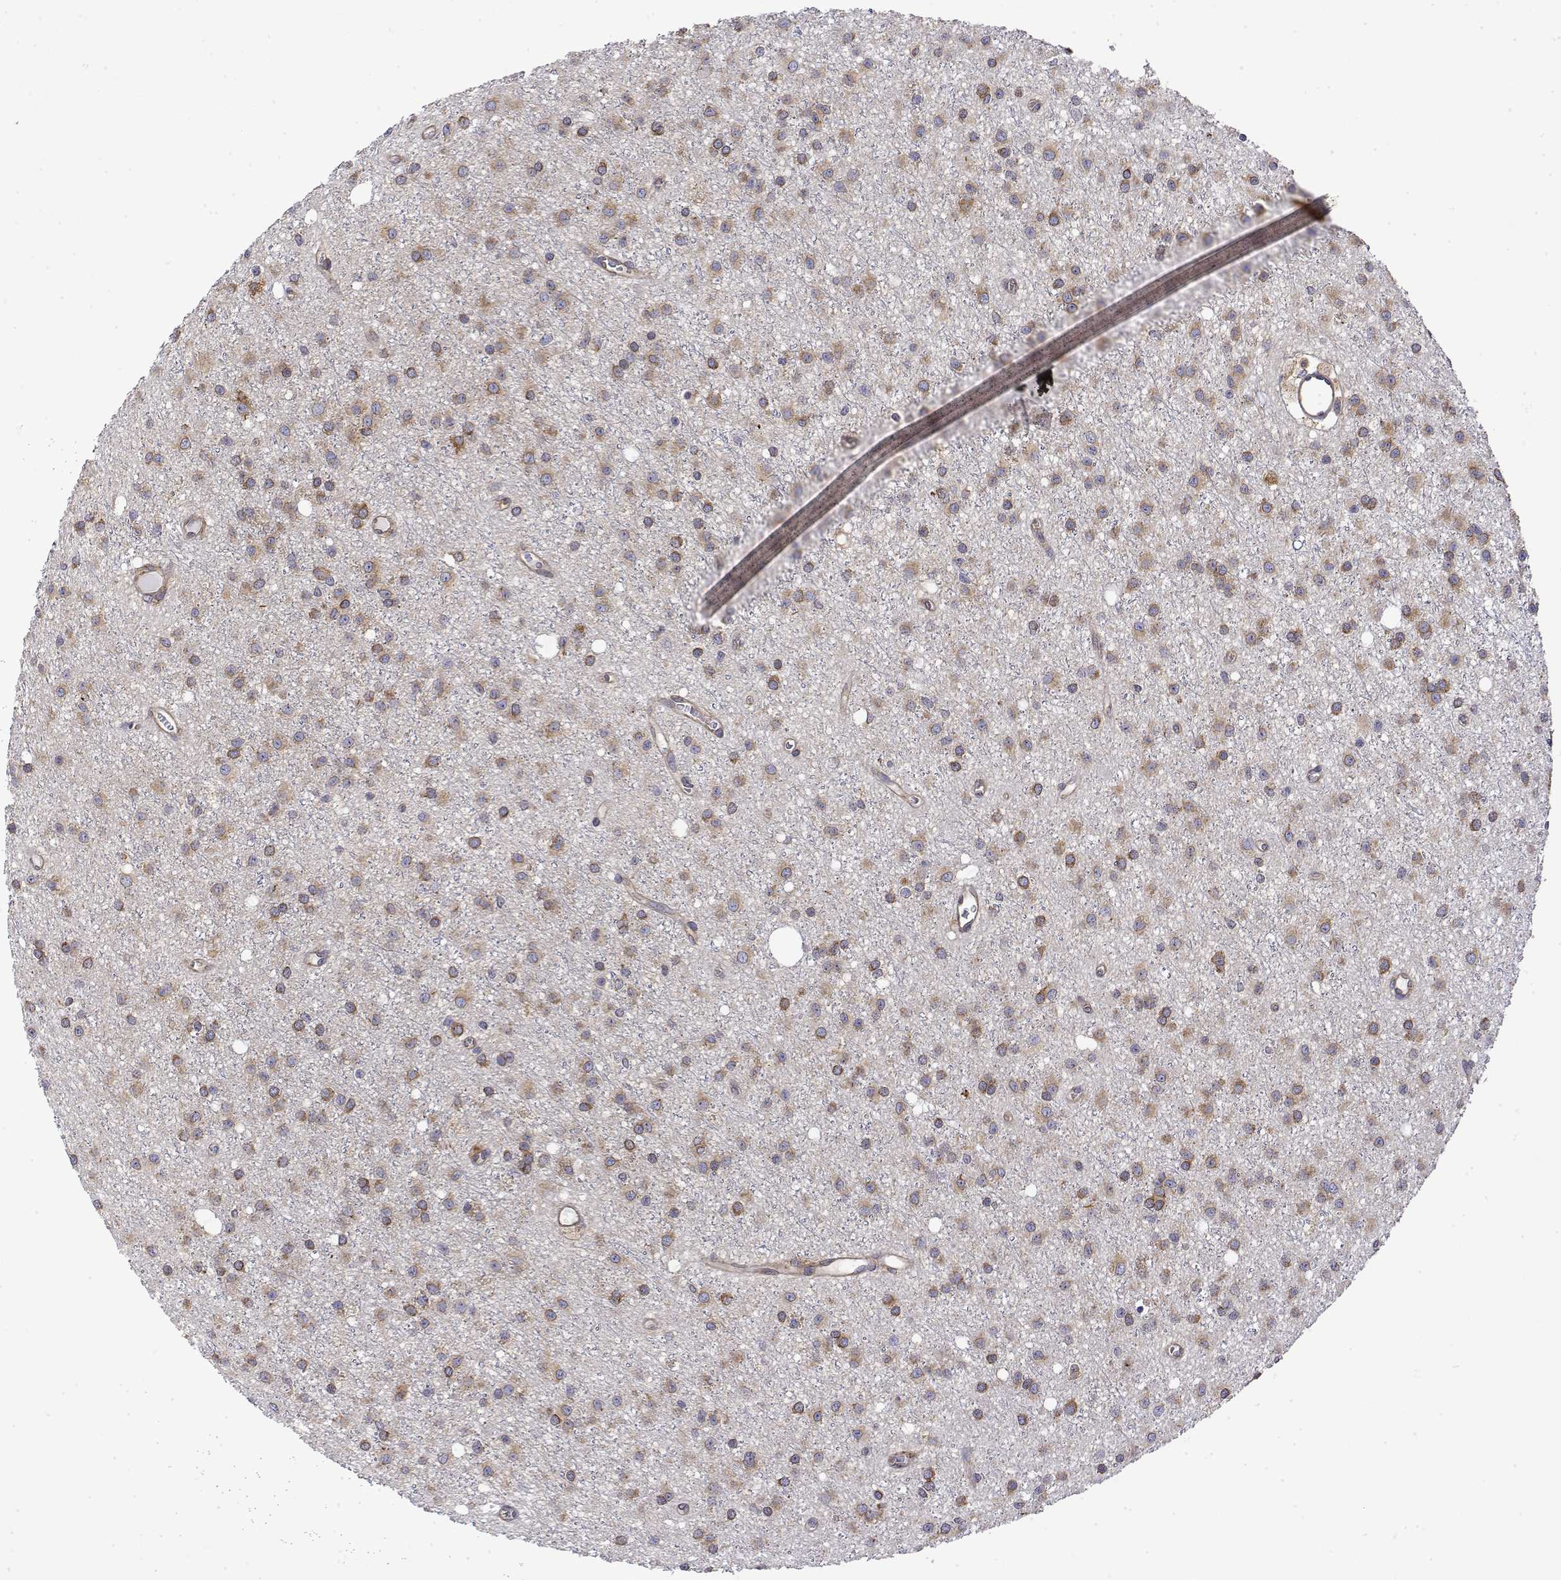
{"staining": {"intensity": "moderate", "quantity": ">75%", "location": "cytoplasmic/membranous"}, "tissue": "glioma", "cell_type": "Tumor cells", "image_type": "cancer", "snomed": [{"axis": "morphology", "description": "Glioma, malignant, Low grade"}, {"axis": "topography", "description": "Brain"}], "caption": "The immunohistochemical stain highlights moderate cytoplasmic/membranous positivity in tumor cells of malignant glioma (low-grade) tissue.", "gene": "EEF1G", "patient": {"sex": "male", "age": 27}}